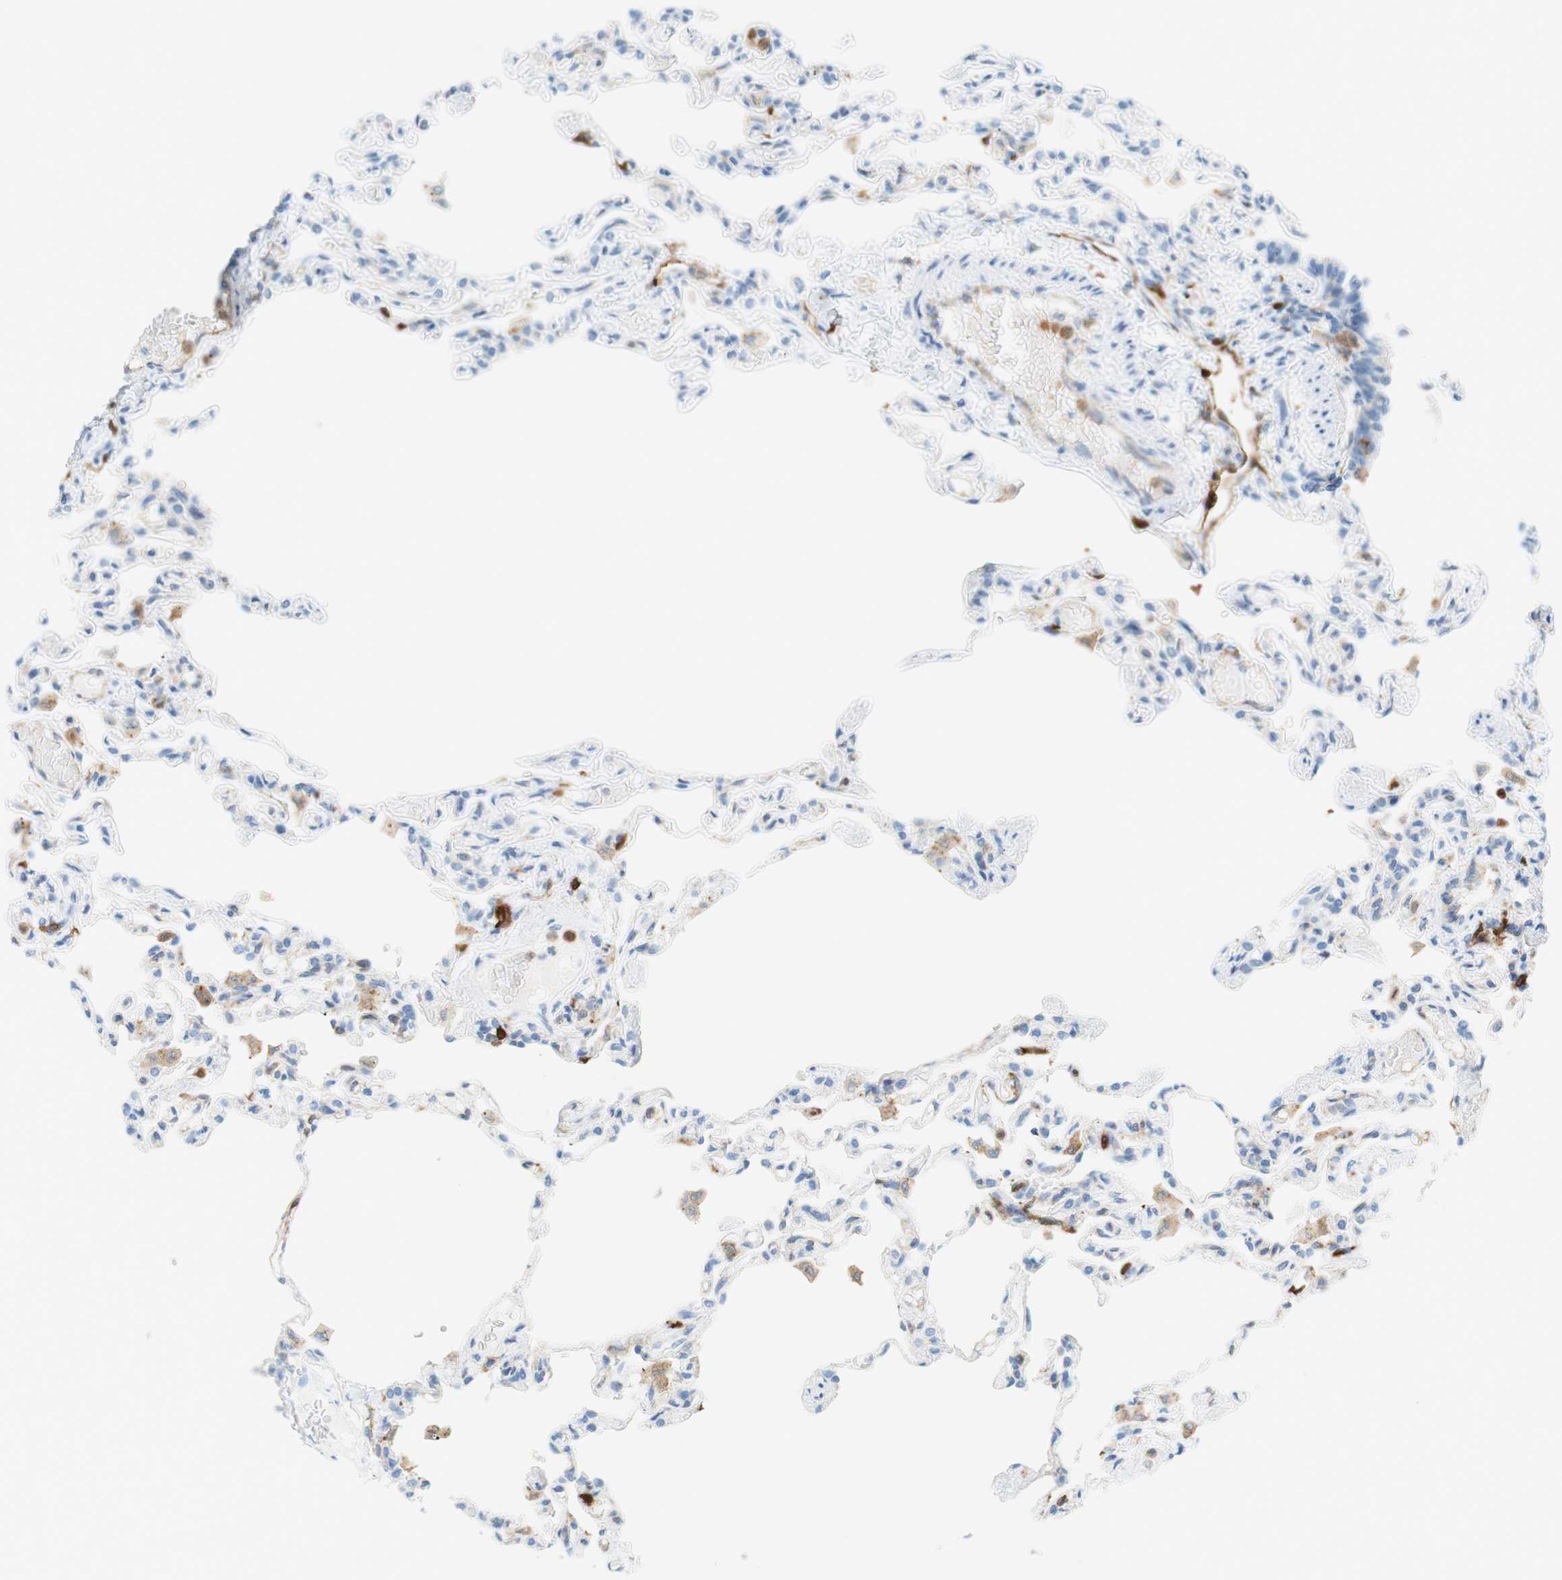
{"staining": {"intensity": "weak", "quantity": "<25%", "location": "cytoplasmic/membranous"}, "tissue": "lung", "cell_type": "Alveolar cells", "image_type": "normal", "snomed": [{"axis": "morphology", "description": "Normal tissue, NOS"}, {"axis": "topography", "description": "Lung"}], "caption": "Unremarkable lung was stained to show a protein in brown. There is no significant positivity in alveolar cells. The staining is performed using DAB brown chromogen with nuclei counter-stained in using hematoxylin.", "gene": "STMN1", "patient": {"sex": "male", "age": 21}}